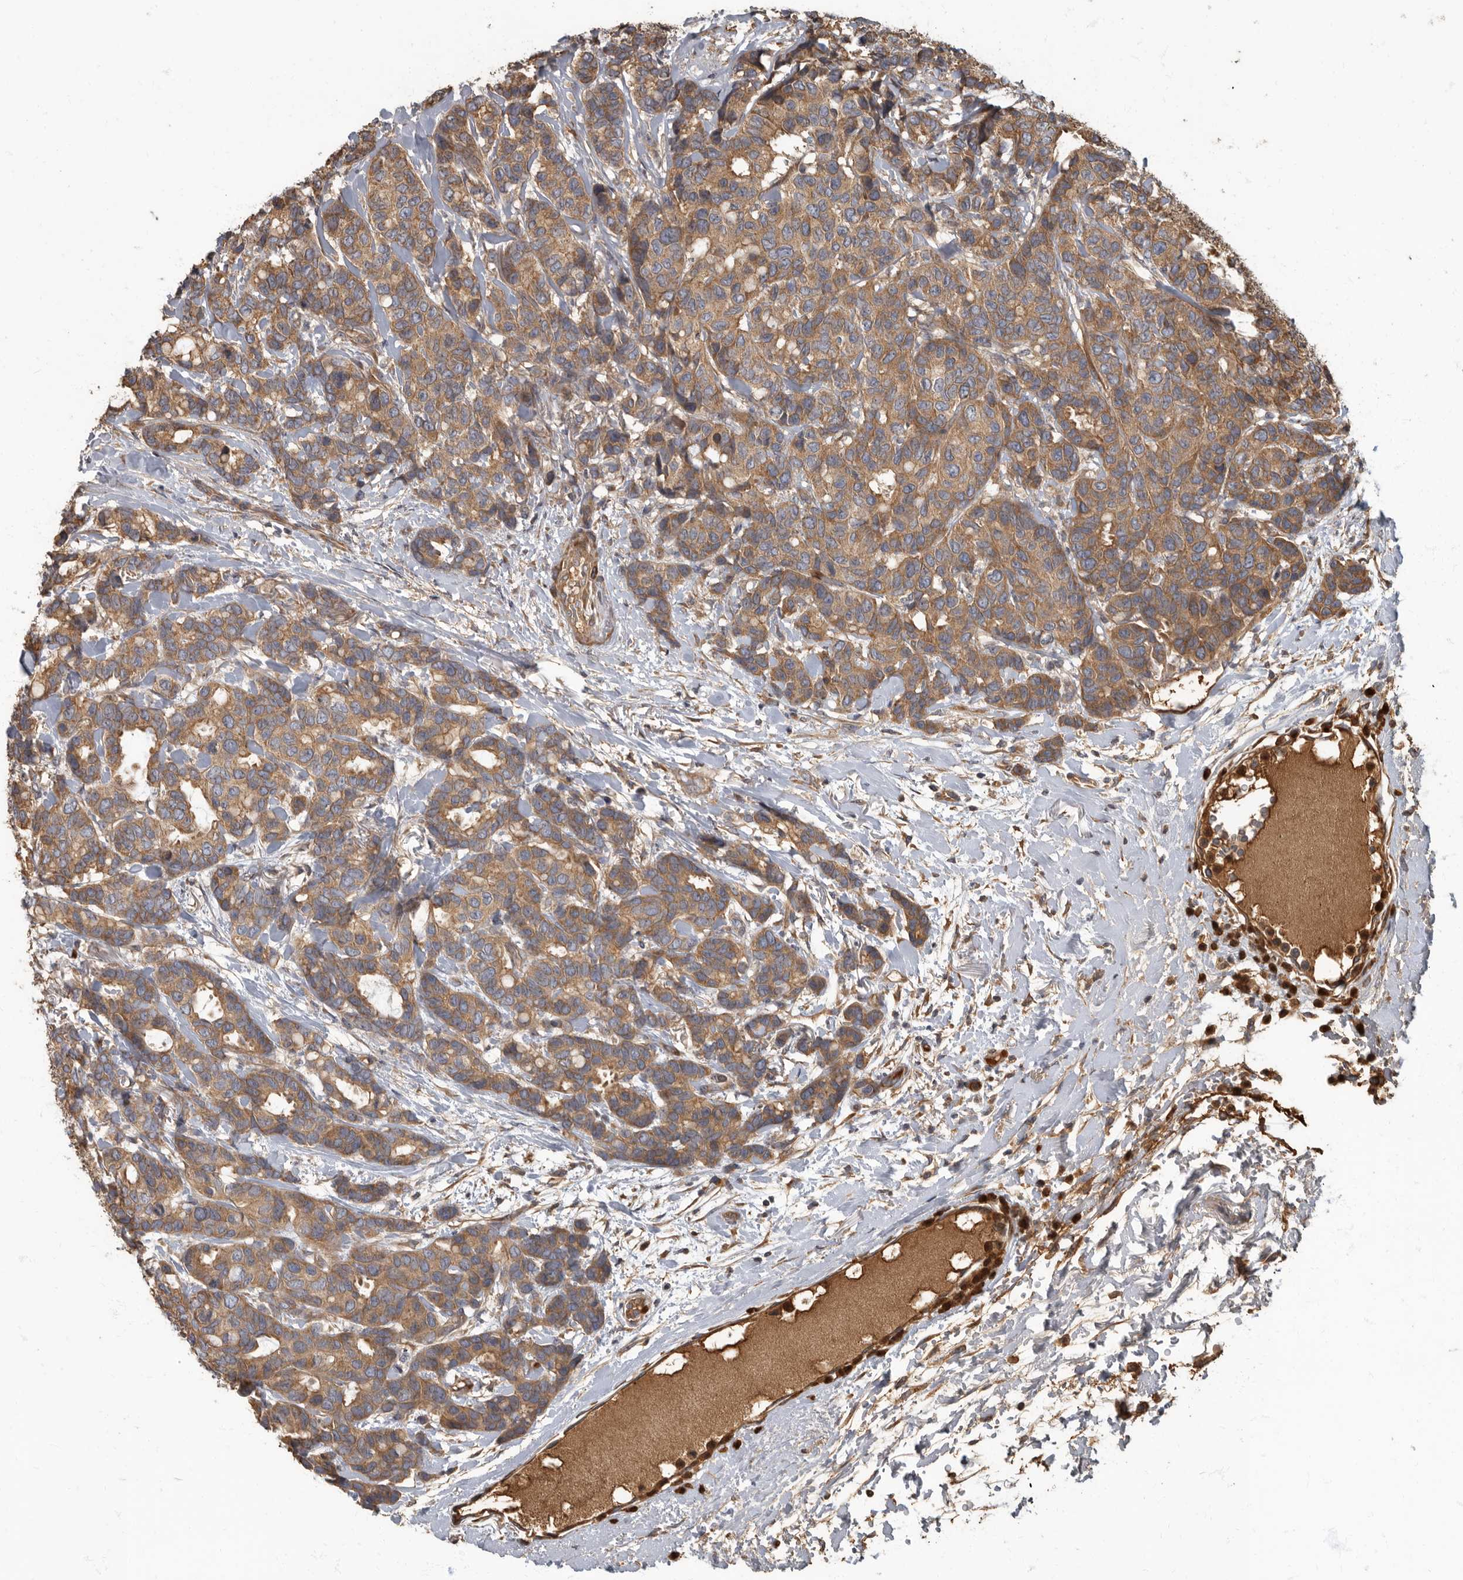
{"staining": {"intensity": "moderate", "quantity": ">75%", "location": "cytoplasmic/membranous"}, "tissue": "breast cancer", "cell_type": "Tumor cells", "image_type": "cancer", "snomed": [{"axis": "morphology", "description": "Duct carcinoma"}, {"axis": "topography", "description": "Breast"}], "caption": "Protein staining of infiltrating ductal carcinoma (breast) tissue displays moderate cytoplasmic/membranous staining in approximately >75% of tumor cells.", "gene": "DAAM1", "patient": {"sex": "female", "age": 87}}